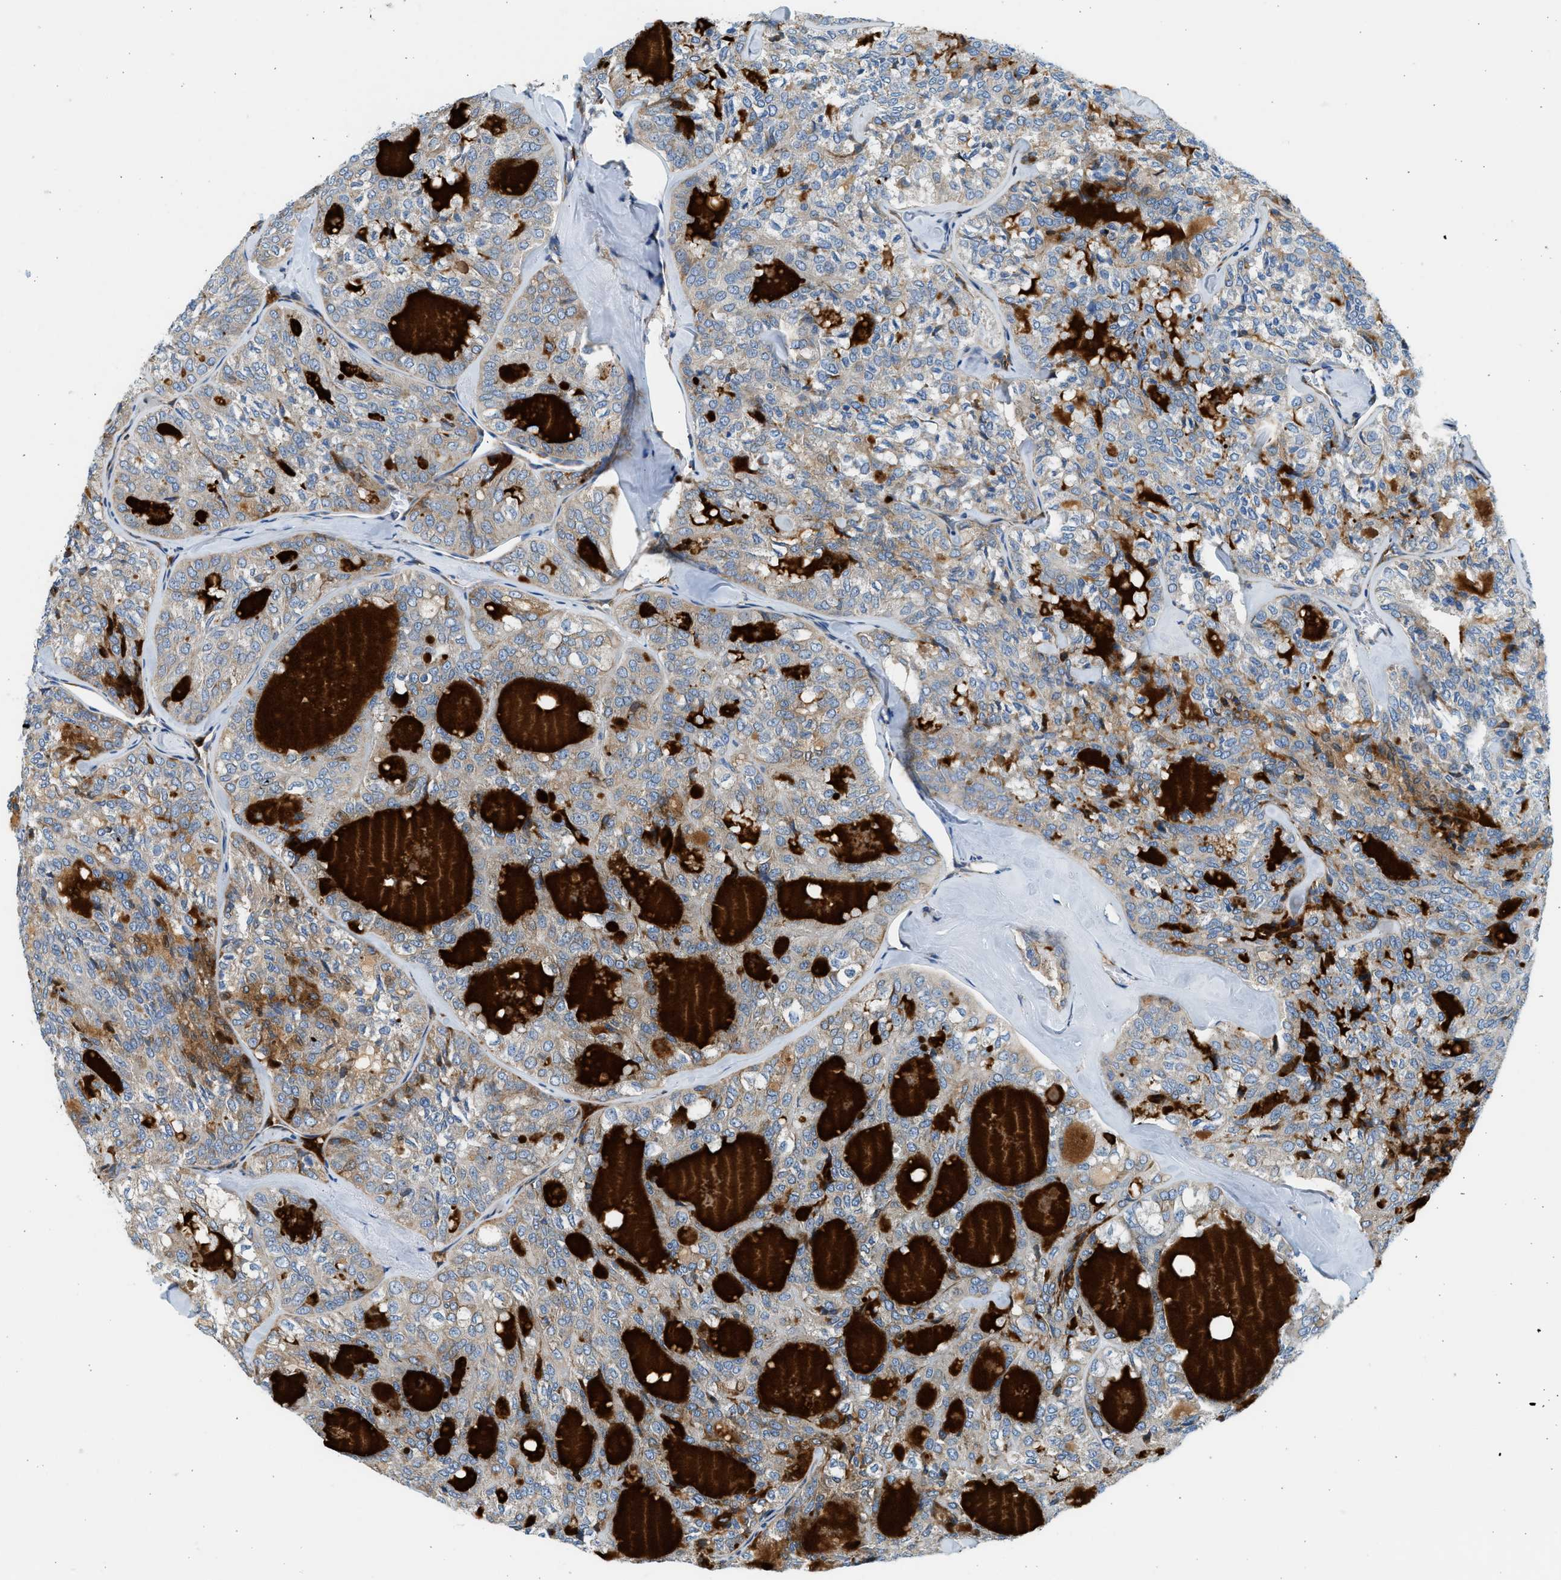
{"staining": {"intensity": "weak", "quantity": "25%-75%", "location": "cytoplasmic/membranous"}, "tissue": "thyroid cancer", "cell_type": "Tumor cells", "image_type": "cancer", "snomed": [{"axis": "morphology", "description": "Follicular adenoma carcinoma, NOS"}, {"axis": "topography", "description": "Thyroid gland"}], "caption": "Human thyroid follicular adenoma carcinoma stained for a protein (brown) demonstrates weak cytoplasmic/membranous positive expression in approximately 25%-75% of tumor cells.", "gene": "CNTN6", "patient": {"sex": "male", "age": 75}}